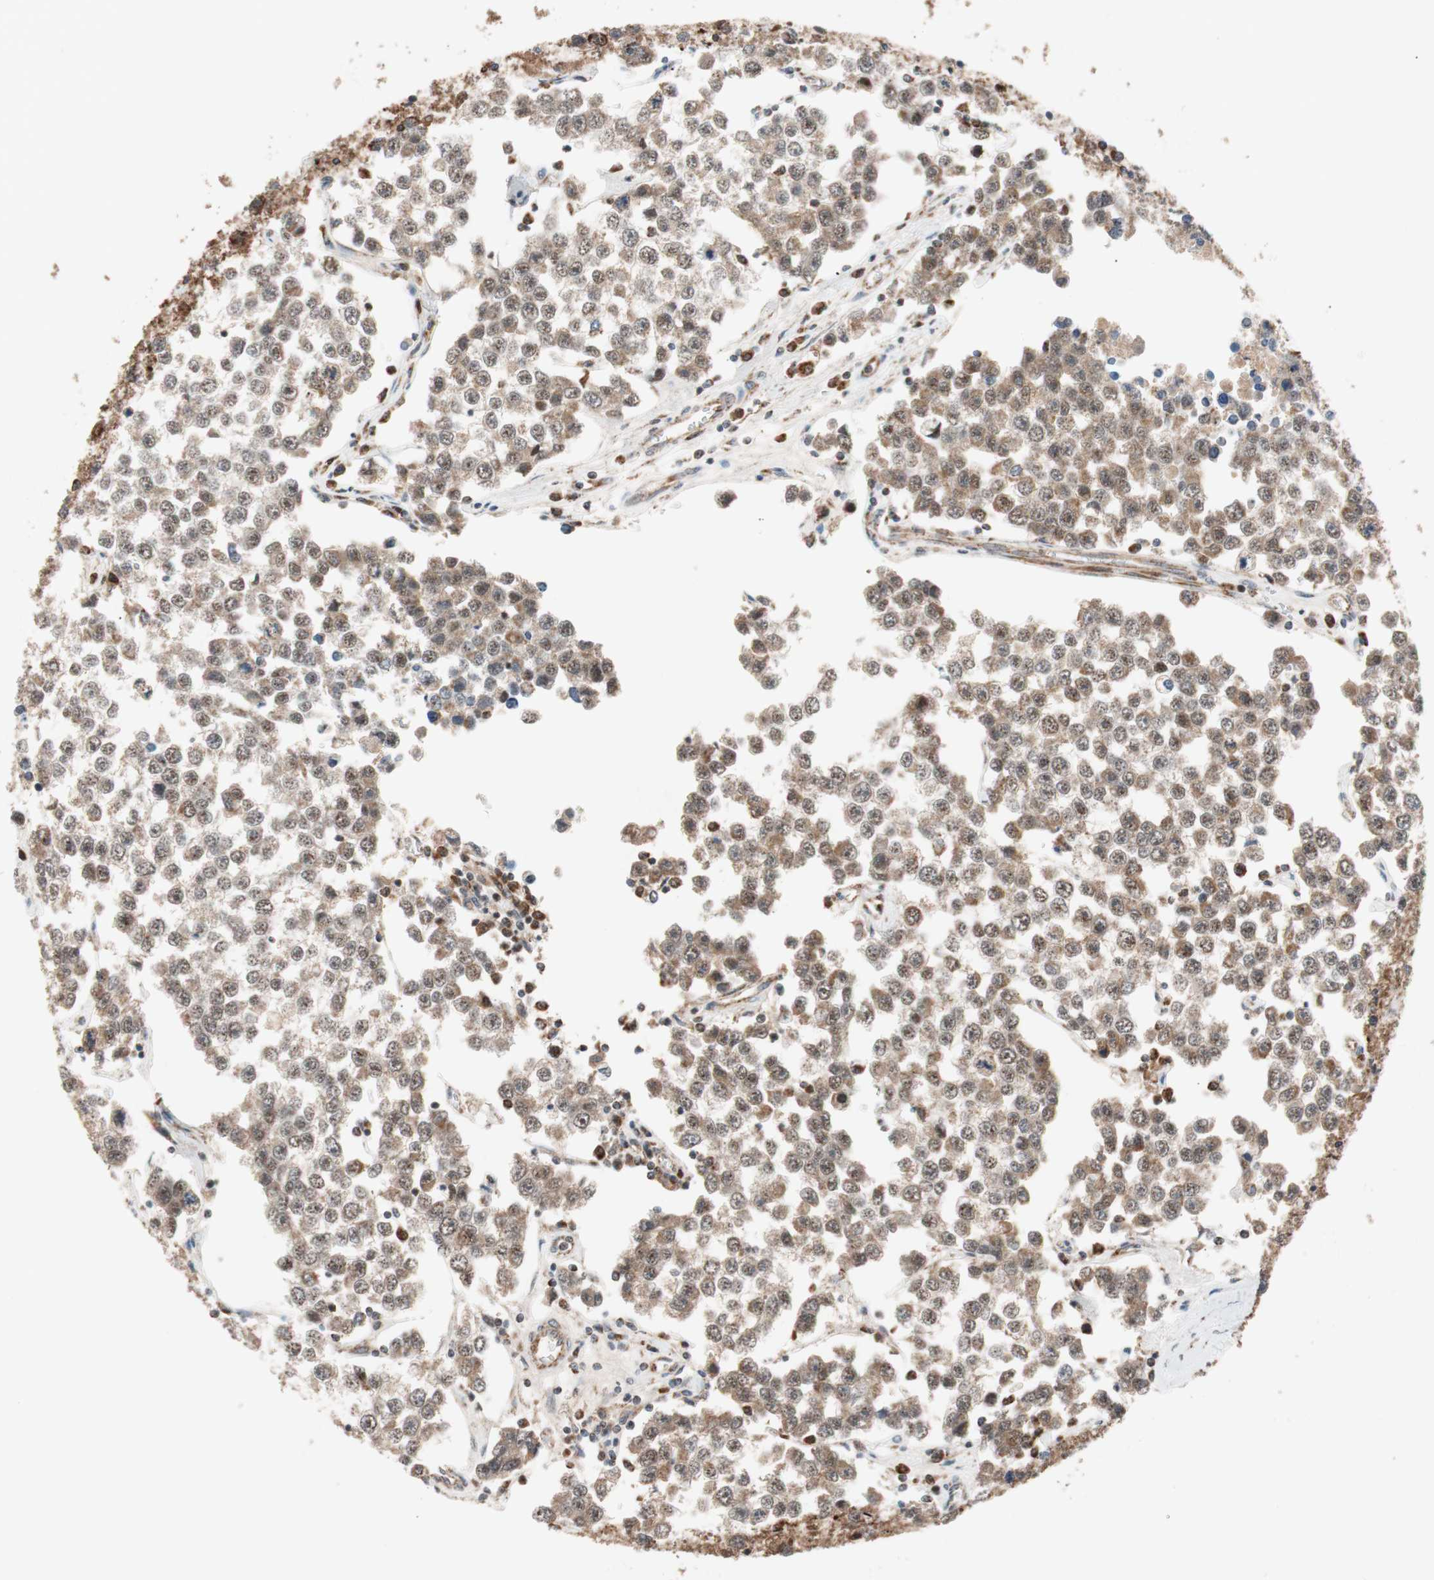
{"staining": {"intensity": "moderate", "quantity": ">75%", "location": "cytoplasmic/membranous,nuclear"}, "tissue": "testis cancer", "cell_type": "Tumor cells", "image_type": "cancer", "snomed": [{"axis": "morphology", "description": "Seminoma, NOS"}, {"axis": "morphology", "description": "Carcinoma, Embryonal, NOS"}, {"axis": "topography", "description": "Testis"}], "caption": "Brown immunohistochemical staining in human testis cancer exhibits moderate cytoplasmic/membranous and nuclear staining in about >75% of tumor cells. (DAB (3,3'-diaminobenzidine) IHC, brown staining for protein, blue staining for nuclei).", "gene": "PITRM1", "patient": {"sex": "male", "age": 52}}